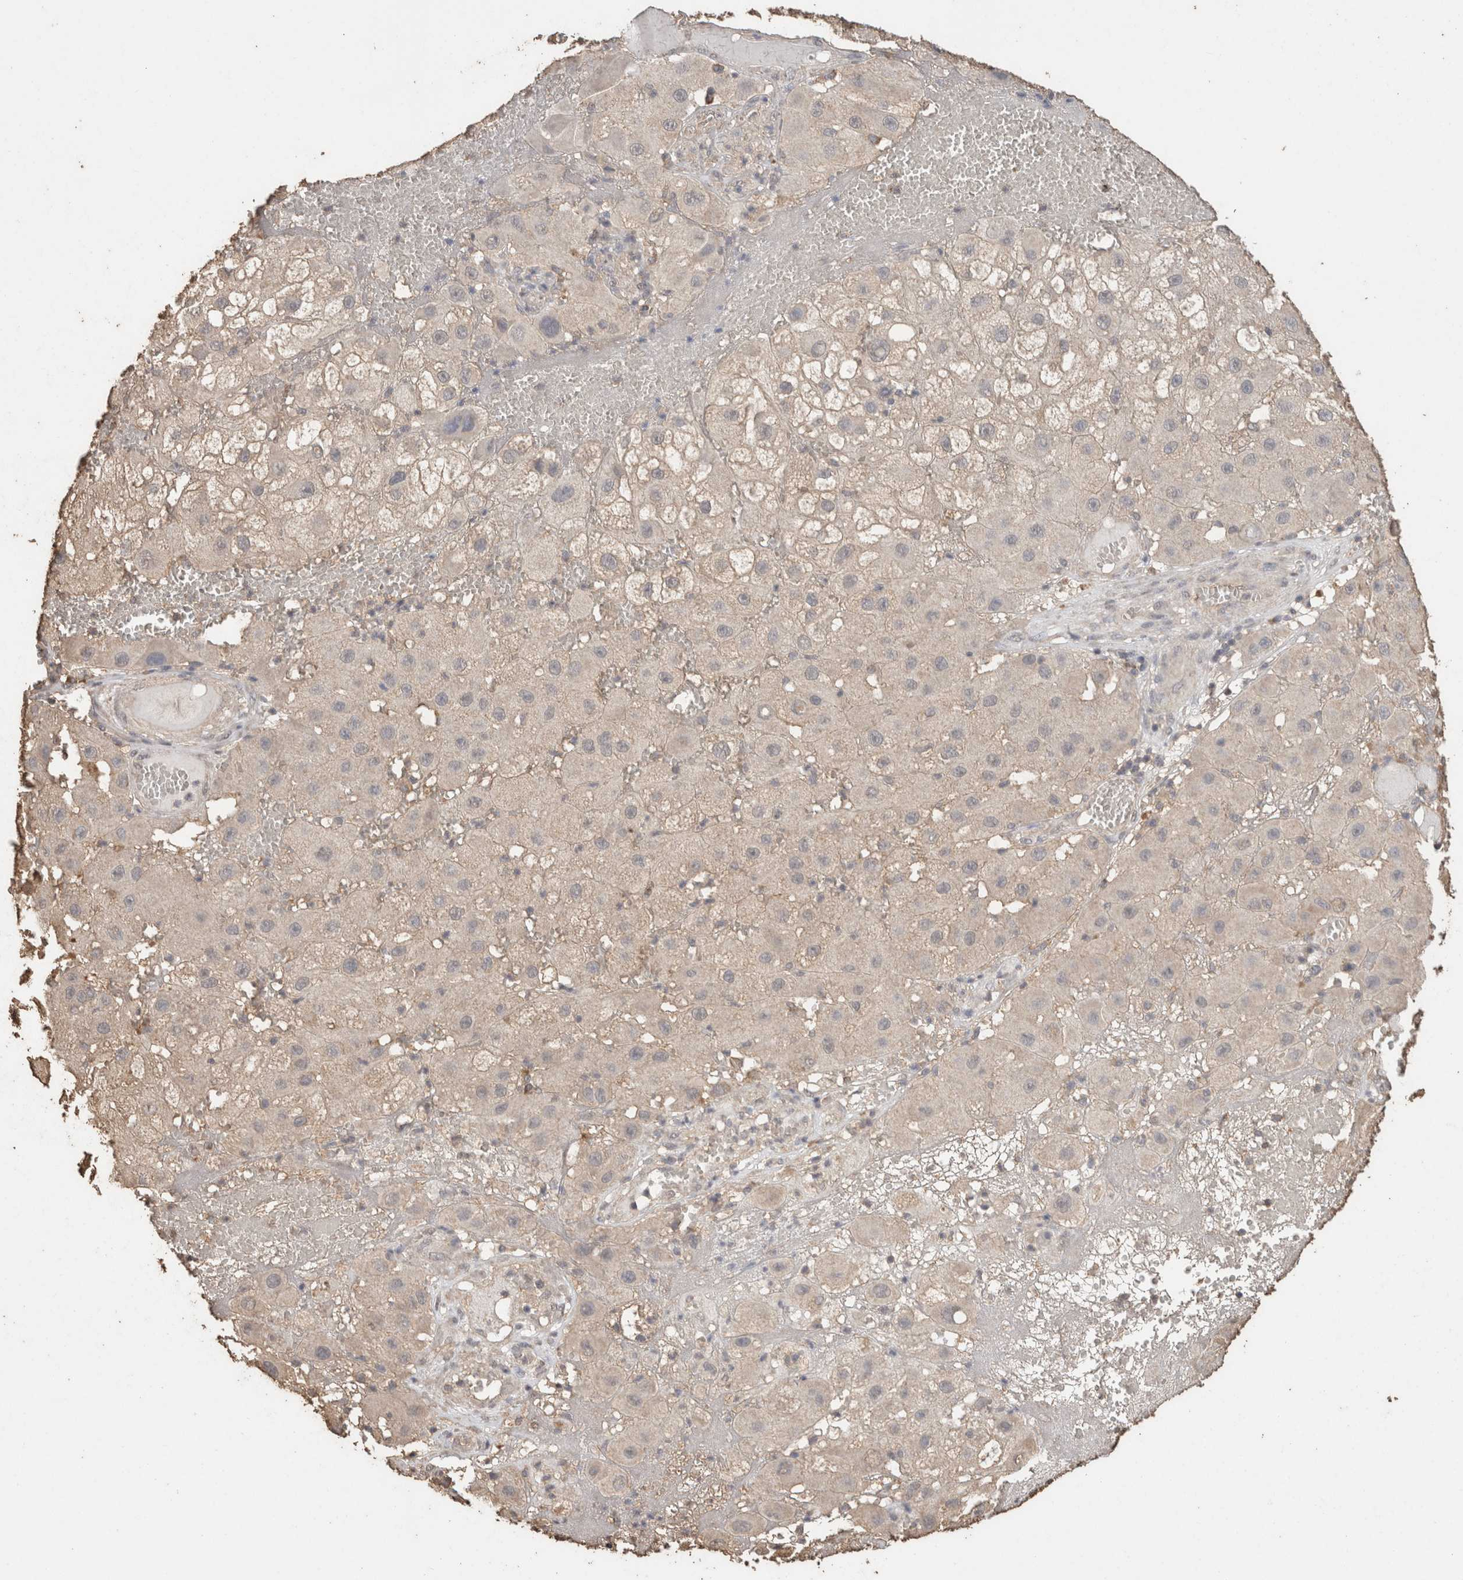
{"staining": {"intensity": "negative", "quantity": "none", "location": "none"}, "tissue": "melanoma", "cell_type": "Tumor cells", "image_type": "cancer", "snomed": [{"axis": "morphology", "description": "Malignant melanoma, NOS"}, {"axis": "topography", "description": "Skin"}], "caption": "Immunohistochemistry of human melanoma reveals no staining in tumor cells.", "gene": "CX3CL1", "patient": {"sex": "female", "age": 81}}